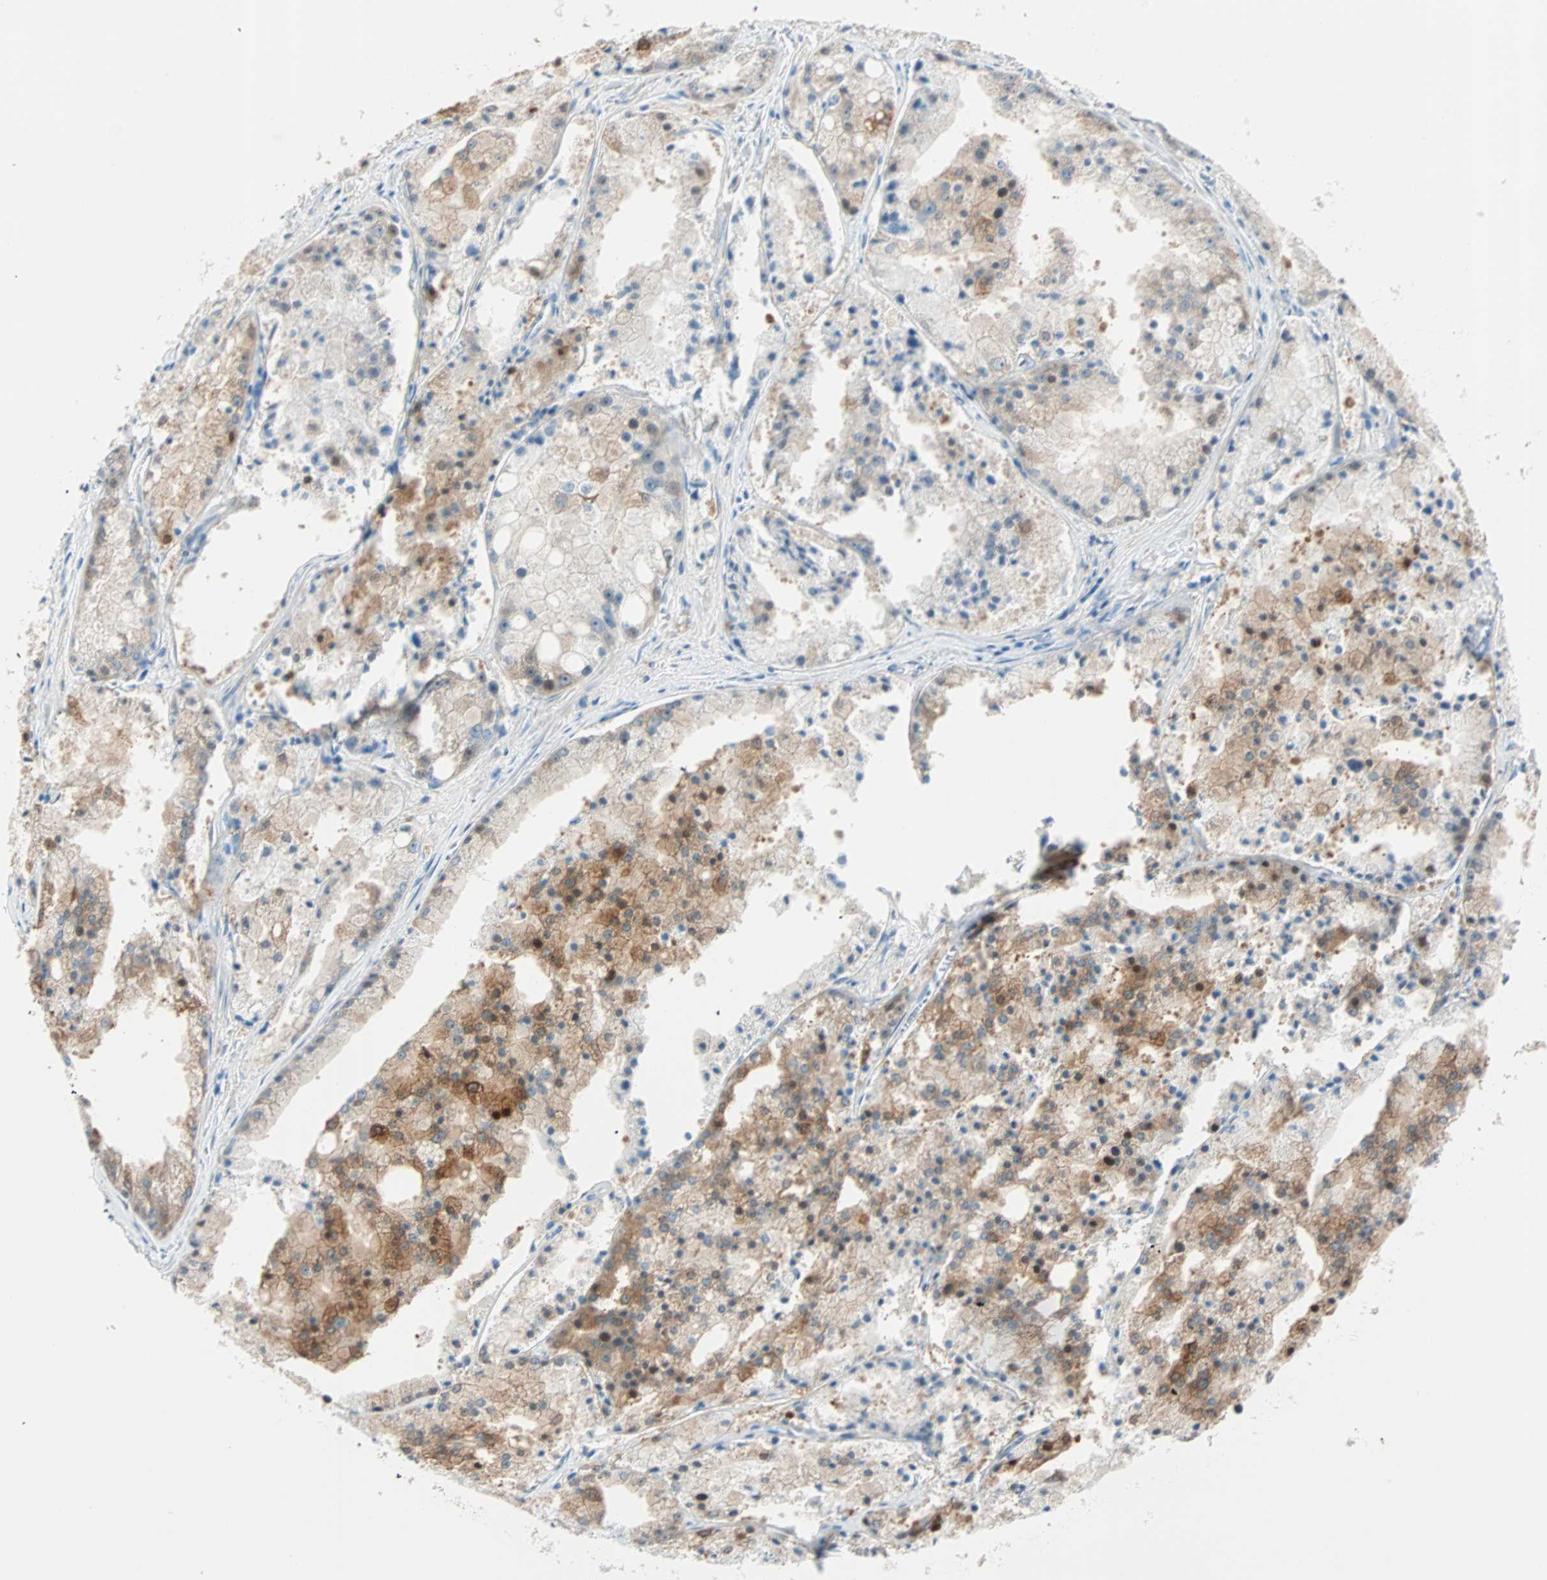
{"staining": {"intensity": "moderate", "quantity": "25%-75%", "location": "cytoplasmic/membranous"}, "tissue": "prostate cancer", "cell_type": "Tumor cells", "image_type": "cancer", "snomed": [{"axis": "morphology", "description": "Adenocarcinoma, Low grade"}, {"axis": "topography", "description": "Prostate"}], "caption": "Tumor cells show moderate cytoplasmic/membranous positivity in about 25%-75% of cells in prostate cancer (adenocarcinoma (low-grade)).", "gene": "ATF6", "patient": {"sex": "male", "age": 64}}